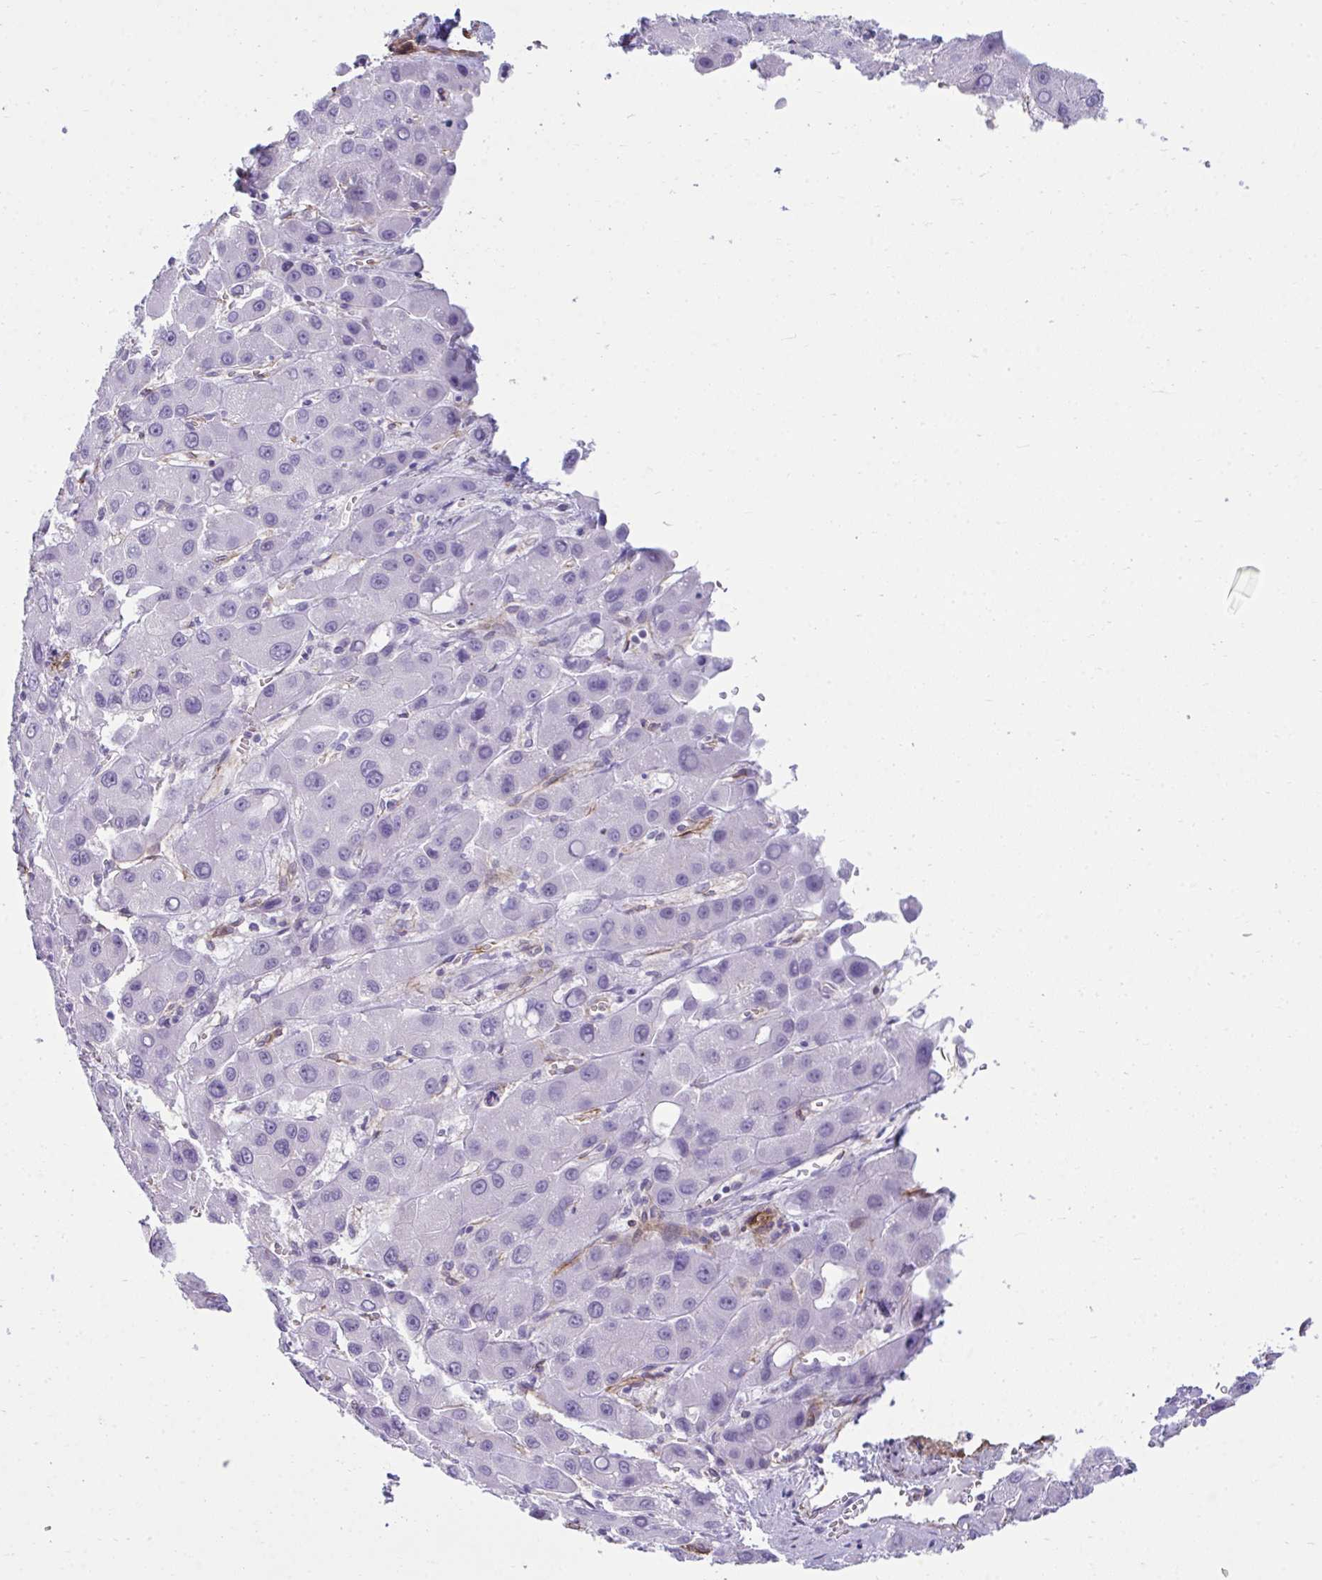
{"staining": {"intensity": "negative", "quantity": "none", "location": "none"}, "tissue": "liver cancer", "cell_type": "Tumor cells", "image_type": "cancer", "snomed": [{"axis": "morphology", "description": "Carcinoma, Hepatocellular, NOS"}, {"axis": "topography", "description": "Liver"}], "caption": "High magnification brightfield microscopy of hepatocellular carcinoma (liver) stained with DAB (3,3'-diaminobenzidine) (brown) and counterstained with hematoxylin (blue): tumor cells show no significant positivity.", "gene": "UBL3", "patient": {"sex": "male", "age": 55}}